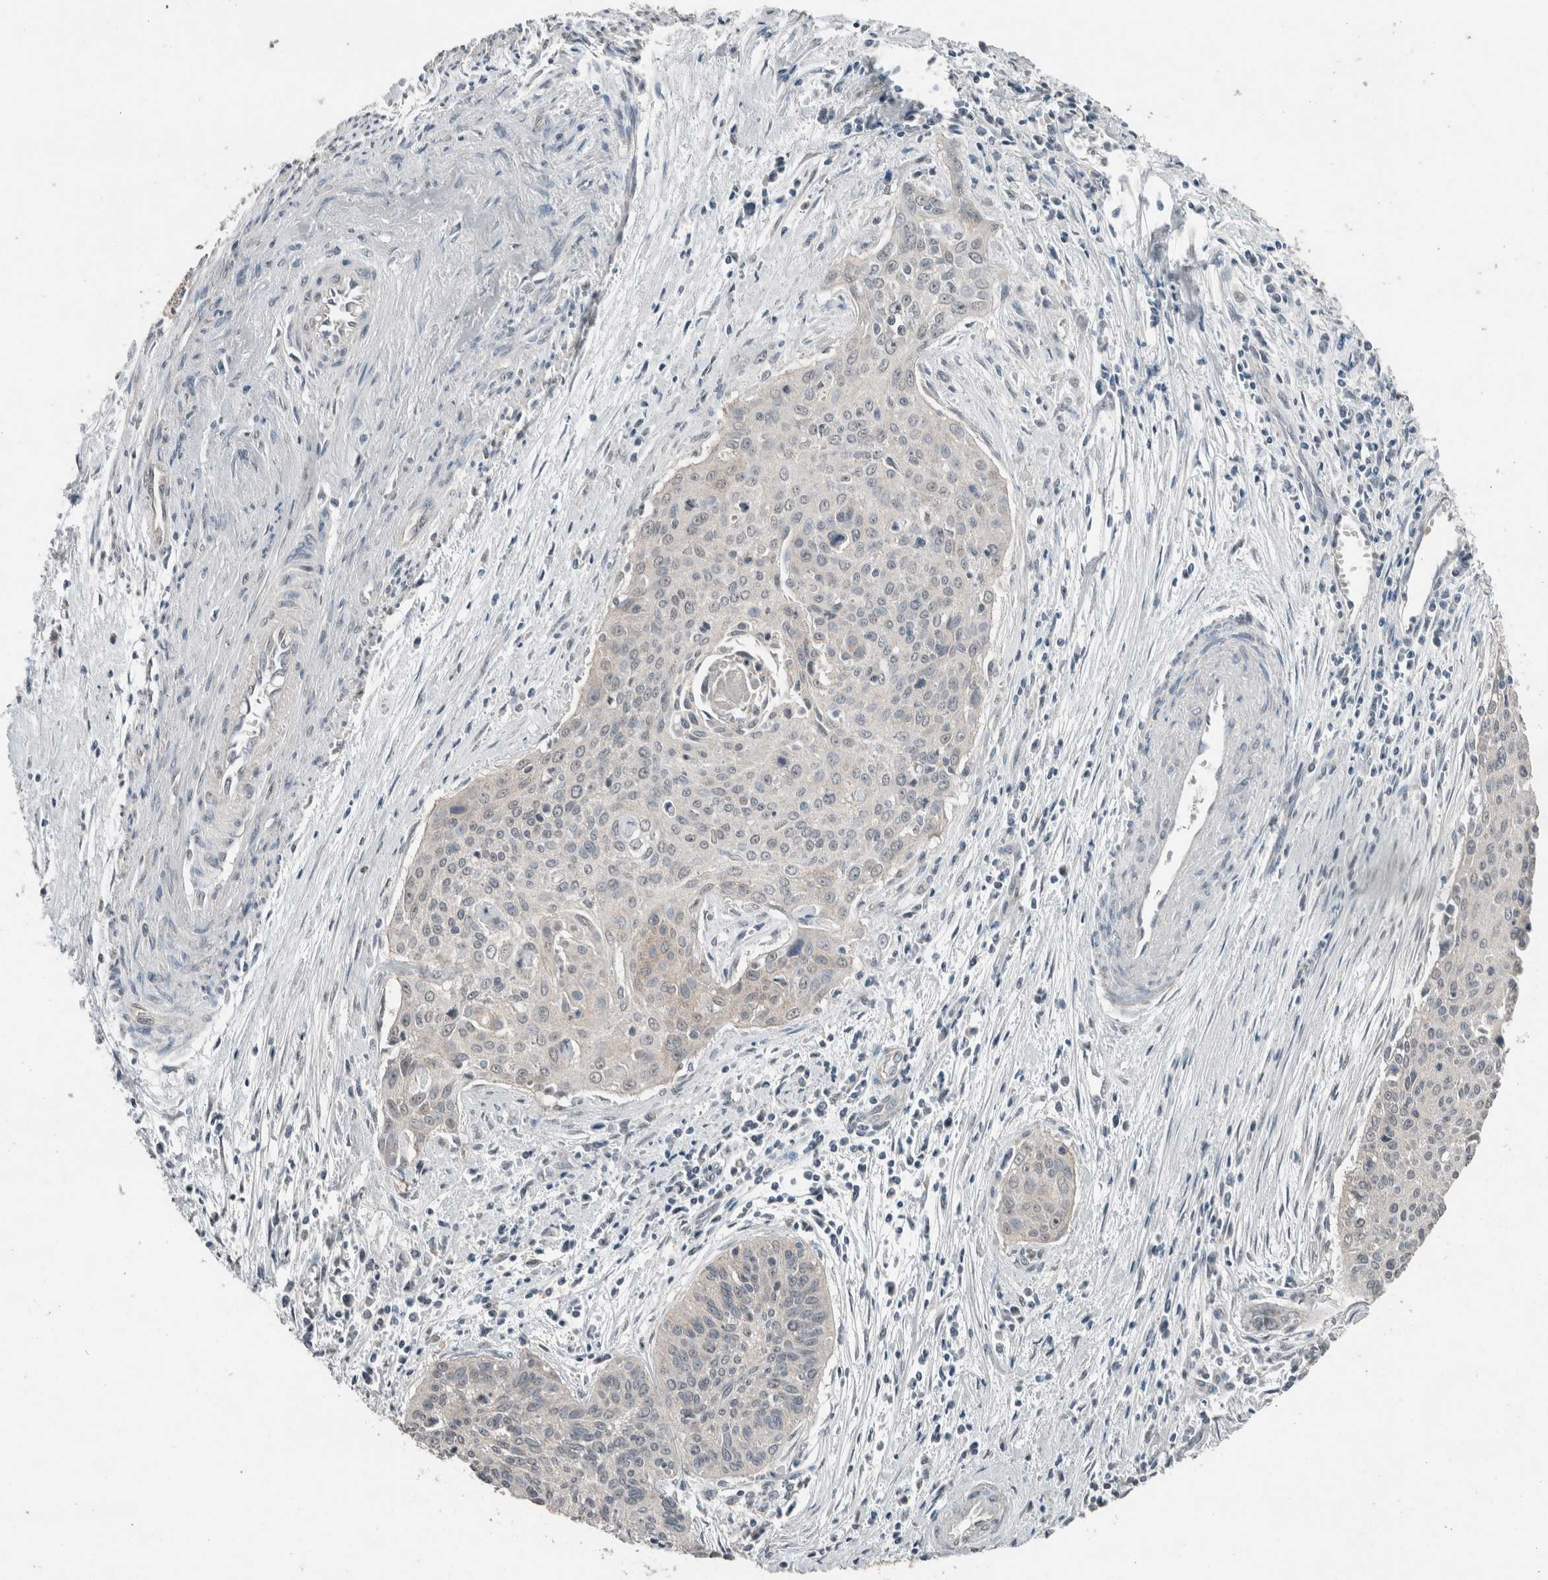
{"staining": {"intensity": "negative", "quantity": "none", "location": "none"}, "tissue": "cervical cancer", "cell_type": "Tumor cells", "image_type": "cancer", "snomed": [{"axis": "morphology", "description": "Squamous cell carcinoma, NOS"}, {"axis": "topography", "description": "Cervix"}], "caption": "Tumor cells are negative for brown protein staining in cervical cancer (squamous cell carcinoma). (Immunohistochemistry, brightfield microscopy, high magnification).", "gene": "ACVR2B", "patient": {"sex": "female", "age": 55}}